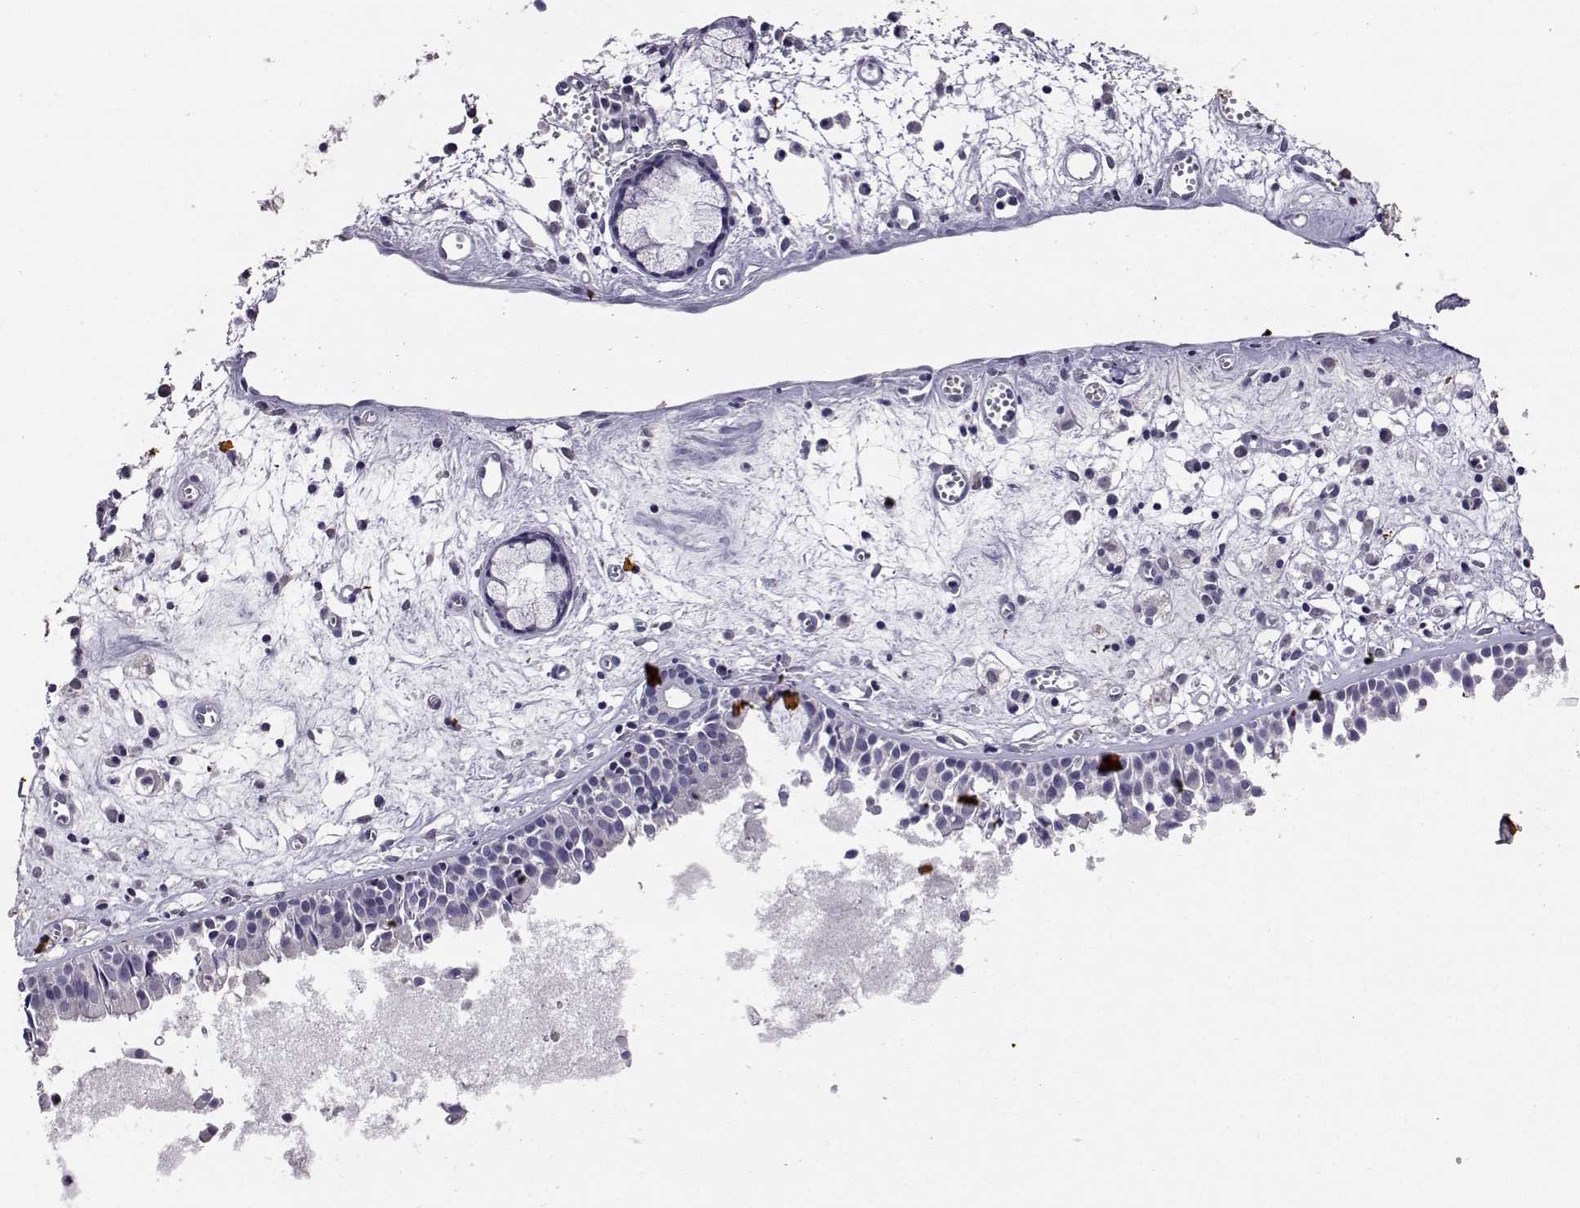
{"staining": {"intensity": "negative", "quantity": "none", "location": "none"}, "tissue": "nasopharynx", "cell_type": "Respiratory epithelial cells", "image_type": "normal", "snomed": [{"axis": "morphology", "description": "Normal tissue, NOS"}, {"axis": "topography", "description": "Nasopharynx"}], "caption": "The immunohistochemistry (IHC) micrograph has no significant positivity in respiratory epithelial cells of nasopharynx.", "gene": "AKR1B1", "patient": {"sex": "male", "age": 61}}